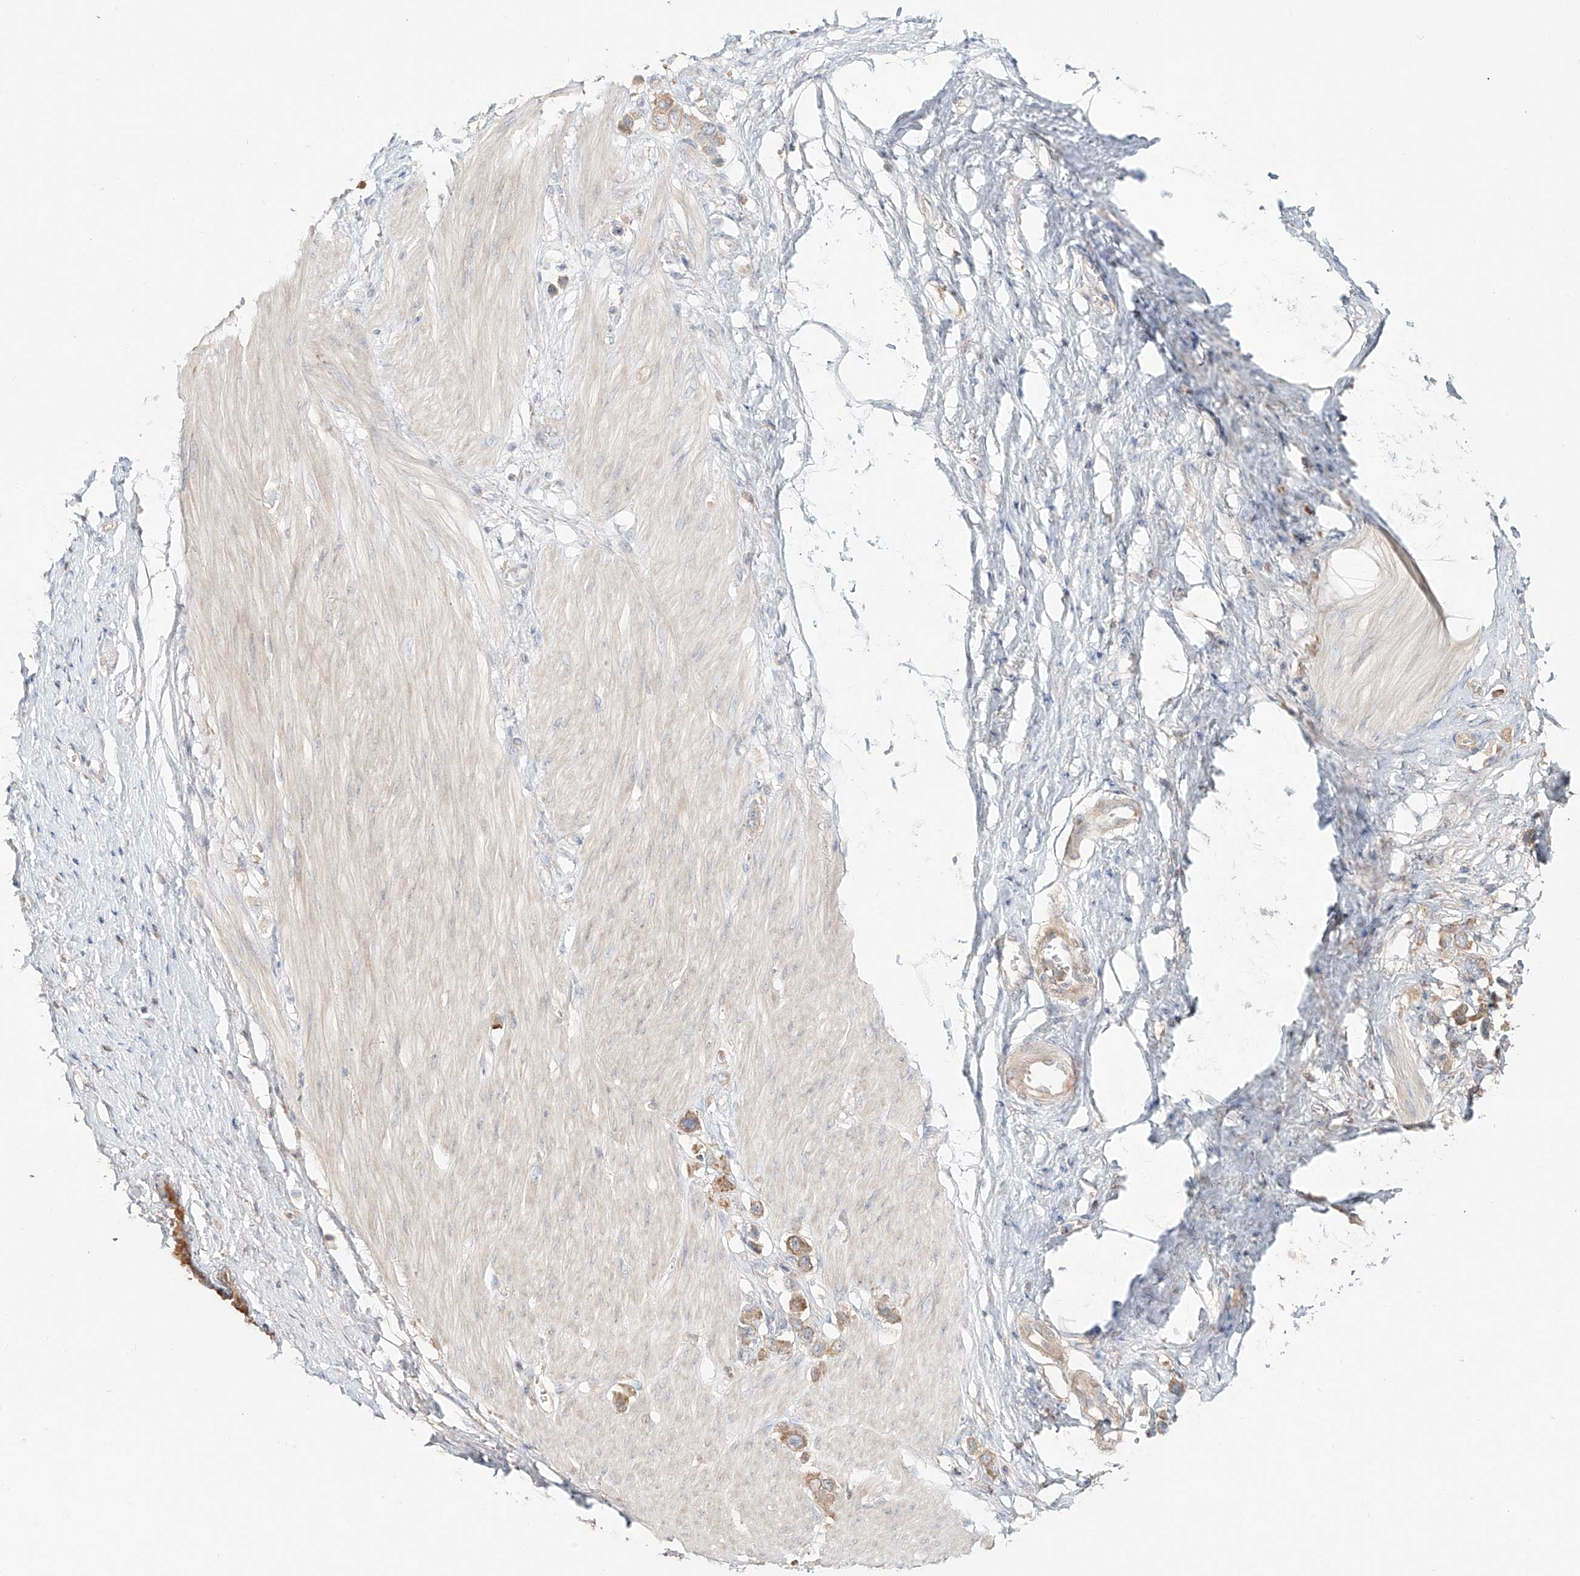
{"staining": {"intensity": "moderate", "quantity": ">75%", "location": "cytoplasmic/membranous"}, "tissue": "stomach cancer", "cell_type": "Tumor cells", "image_type": "cancer", "snomed": [{"axis": "morphology", "description": "Adenocarcinoma, NOS"}, {"axis": "topography", "description": "Stomach"}], "caption": "This photomicrograph shows immunohistochemistry (IHC) staining of human stomach cancer (adenocarcinoma), with medium moderate cytoplasmic/membranous staining in approximately >75% of tumor cells.", "gene": "ERO1A", "patient": {"sex": "female", "age": 65}}